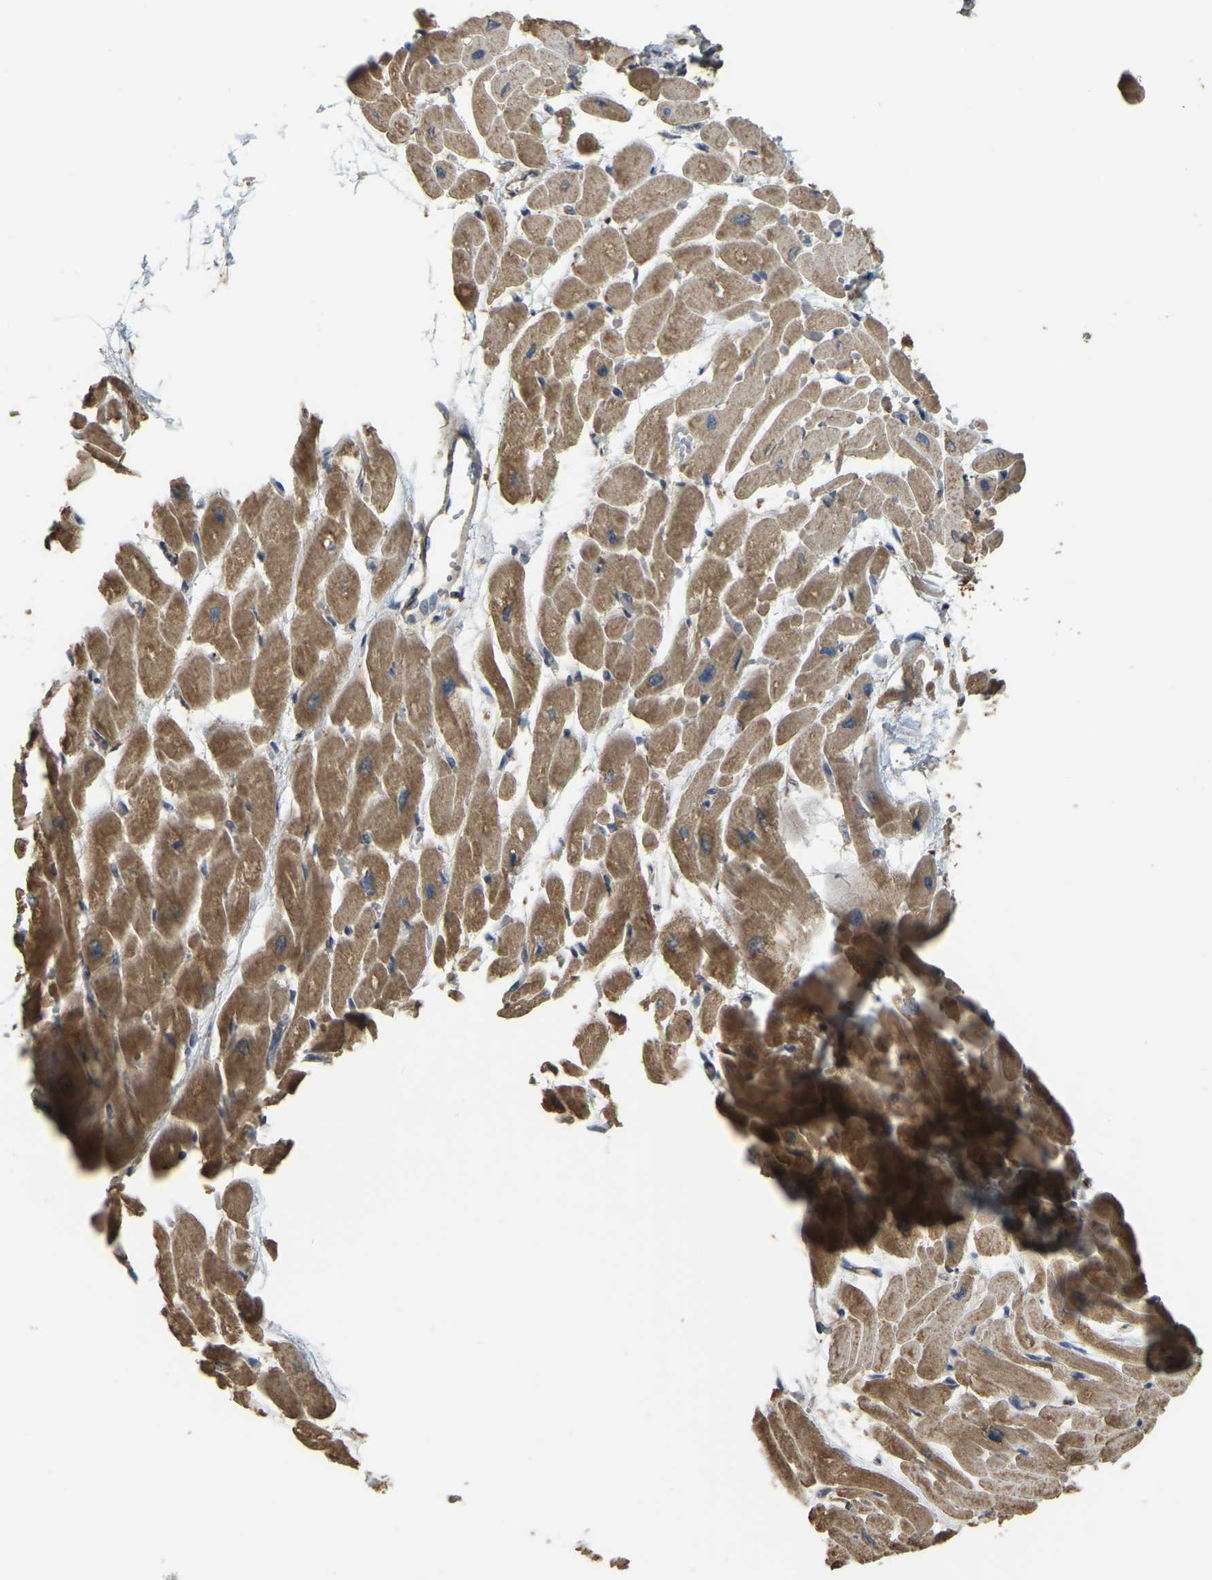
{"staining": {"intensity": "moderate", "quantity": ">75%", "location": "cytoplasmic/membranous"}, "tissue": "heart muscle", "cell_type": "Cardiomyocytes", "image_type": "normal", "snomed": [{"axis": "morphology", "description": "Normal tissue, NOS"}, {"axis": "topography", "description": "Heart"}], "caption": "High-power microscopy captured an immunohistochemistry image of unremarkable heart muscle, revealing moderate cytoplasmic/membranous staining in about >75% of cardiomyocytes. (DAB = brown stain, brightfield microscopy at high magnification).", "gene": "GNG2", "patient": {"sex": "male", "age": 45}}